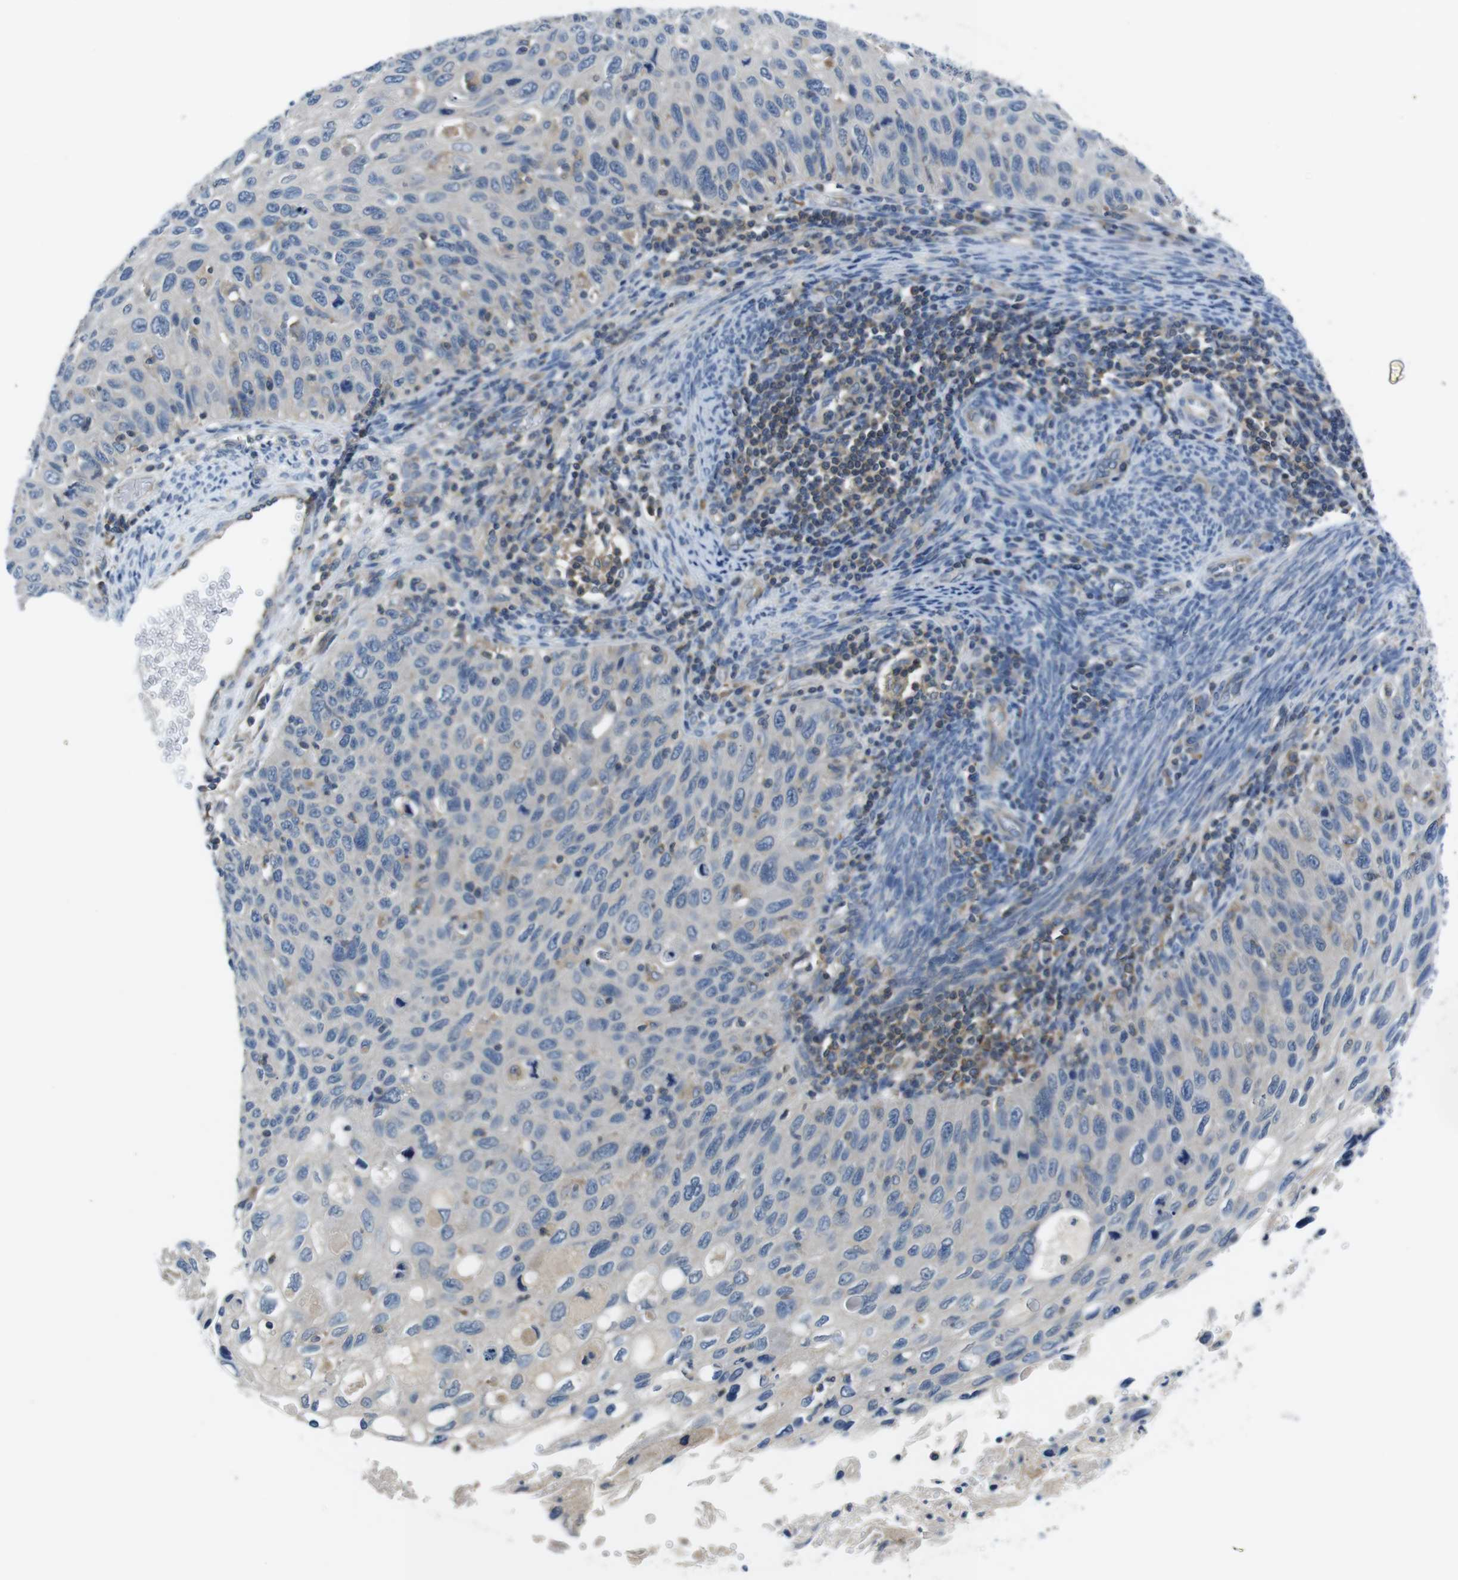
{"staining": {"intensity": "negative", "quantity": "none", "location": "none"}, "tissue": "cervical cancer", "cell_type": "Tumor cells", "image_type": "cancer", "snomed": [{"axis": "morphology", "description": "Squamous cell carcinoma, NOS"}, {"axis": "topography", "description": "Cervix"}], "caption": "Immunohistochemistry micrograph of human squamous cell carcinoma (cervical) stained for a protein (brown), which reveals no staining in tumor cells.", "gene": "PIK3CD", "patient": {"sex": "female", "age": 70}}